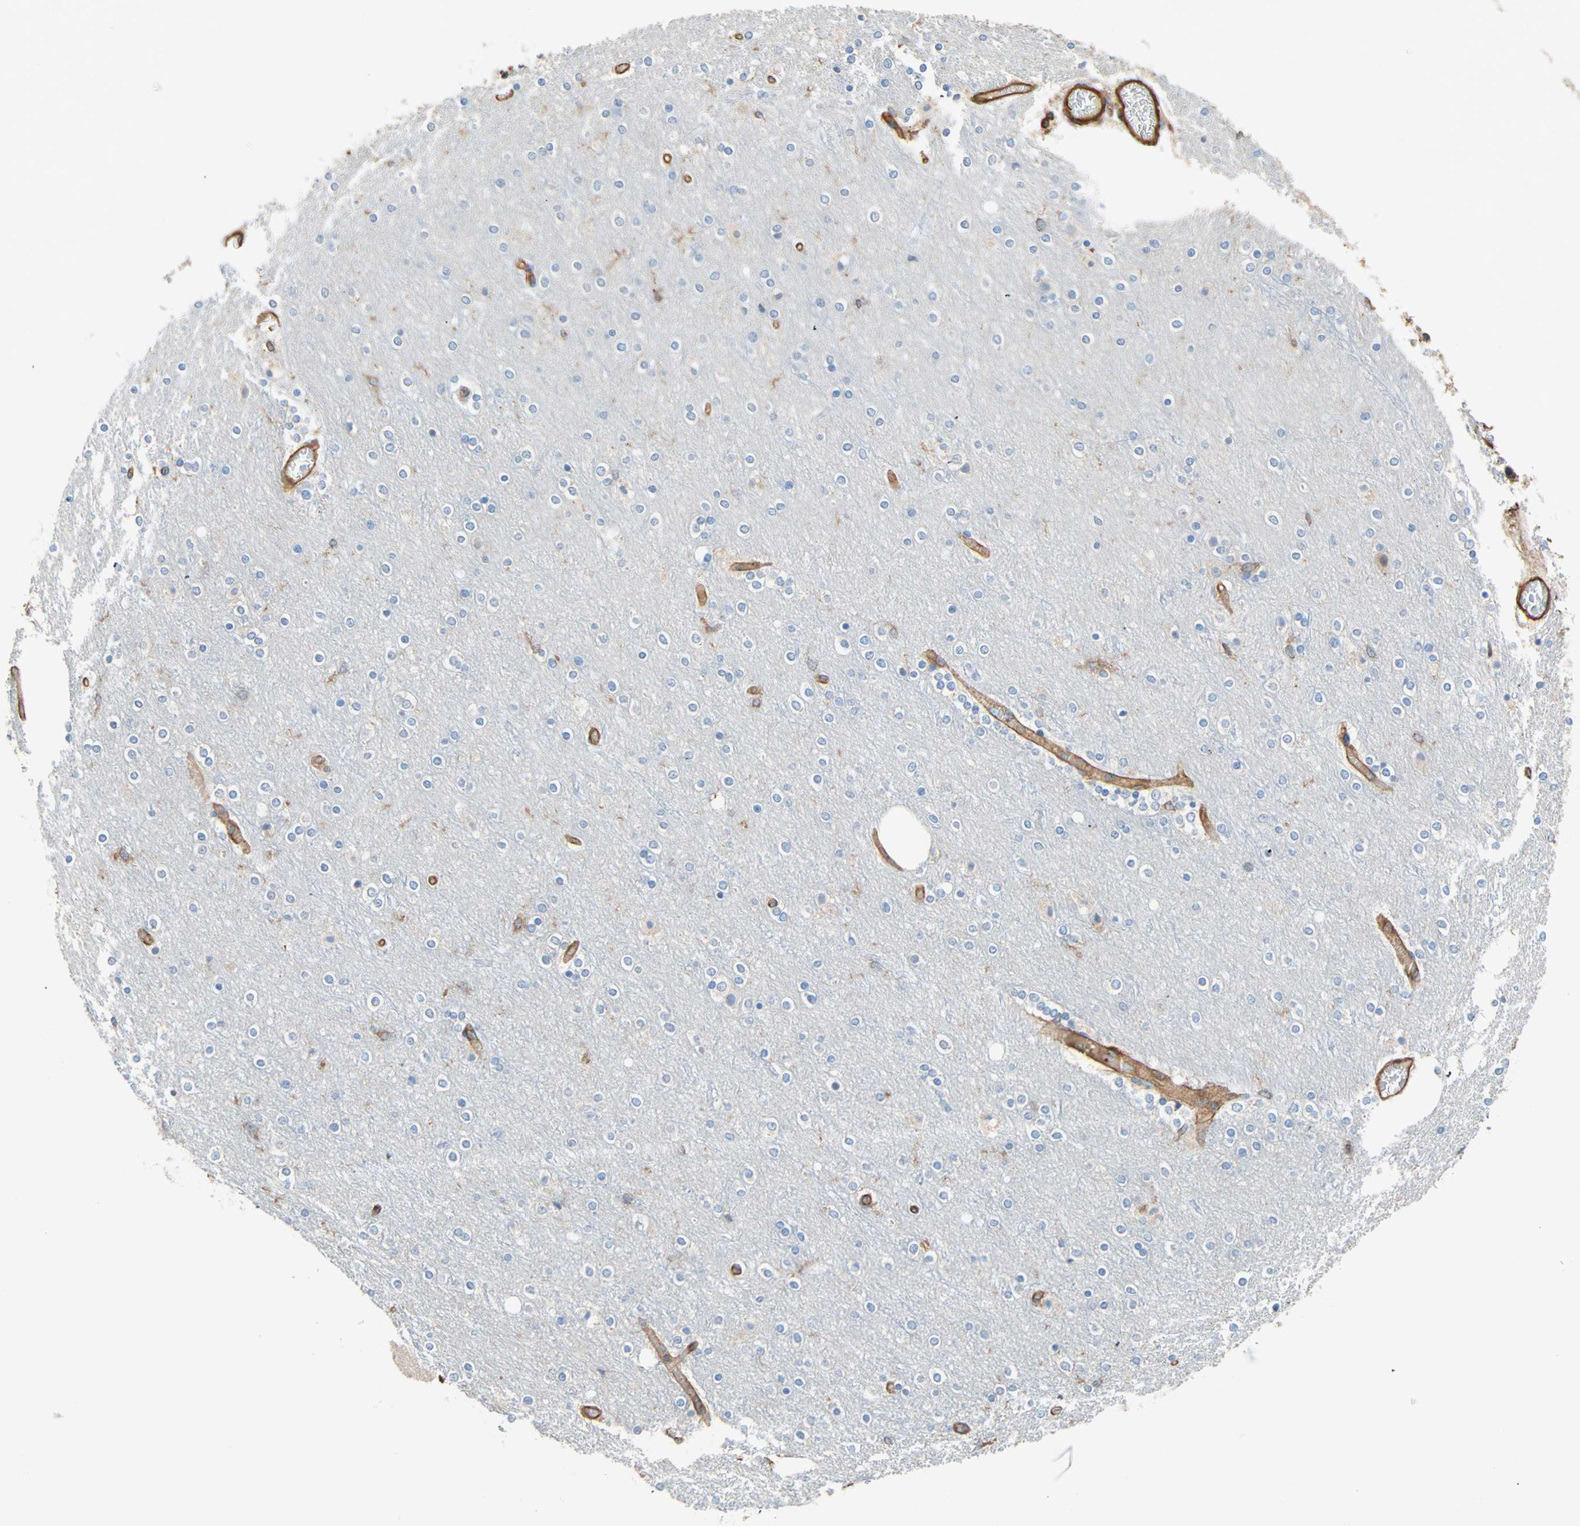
{"staining": {"intensity": "moderate", "quantity": "25%-75%", "location": "cytoplasmic/membranous"}, "tissue": "cerebral cortex", "cell_type": "Endothelial cells", "image_type": "normal", "snomed": [{"axis": "morphology", "description": "Normal tissue, NOS"}, {"axis": "topography", "description": "Cerebral cortex"}], "caption": "A photomicrograph showing moderate cytoplasmic/membranous staining in about 25%-75% of endothelial cells in normal cerebral cortex, as visualized by brown immunohistochemical staining.", "gene": "GALNT10", "patient": {"sex": "female", "age": 54}}